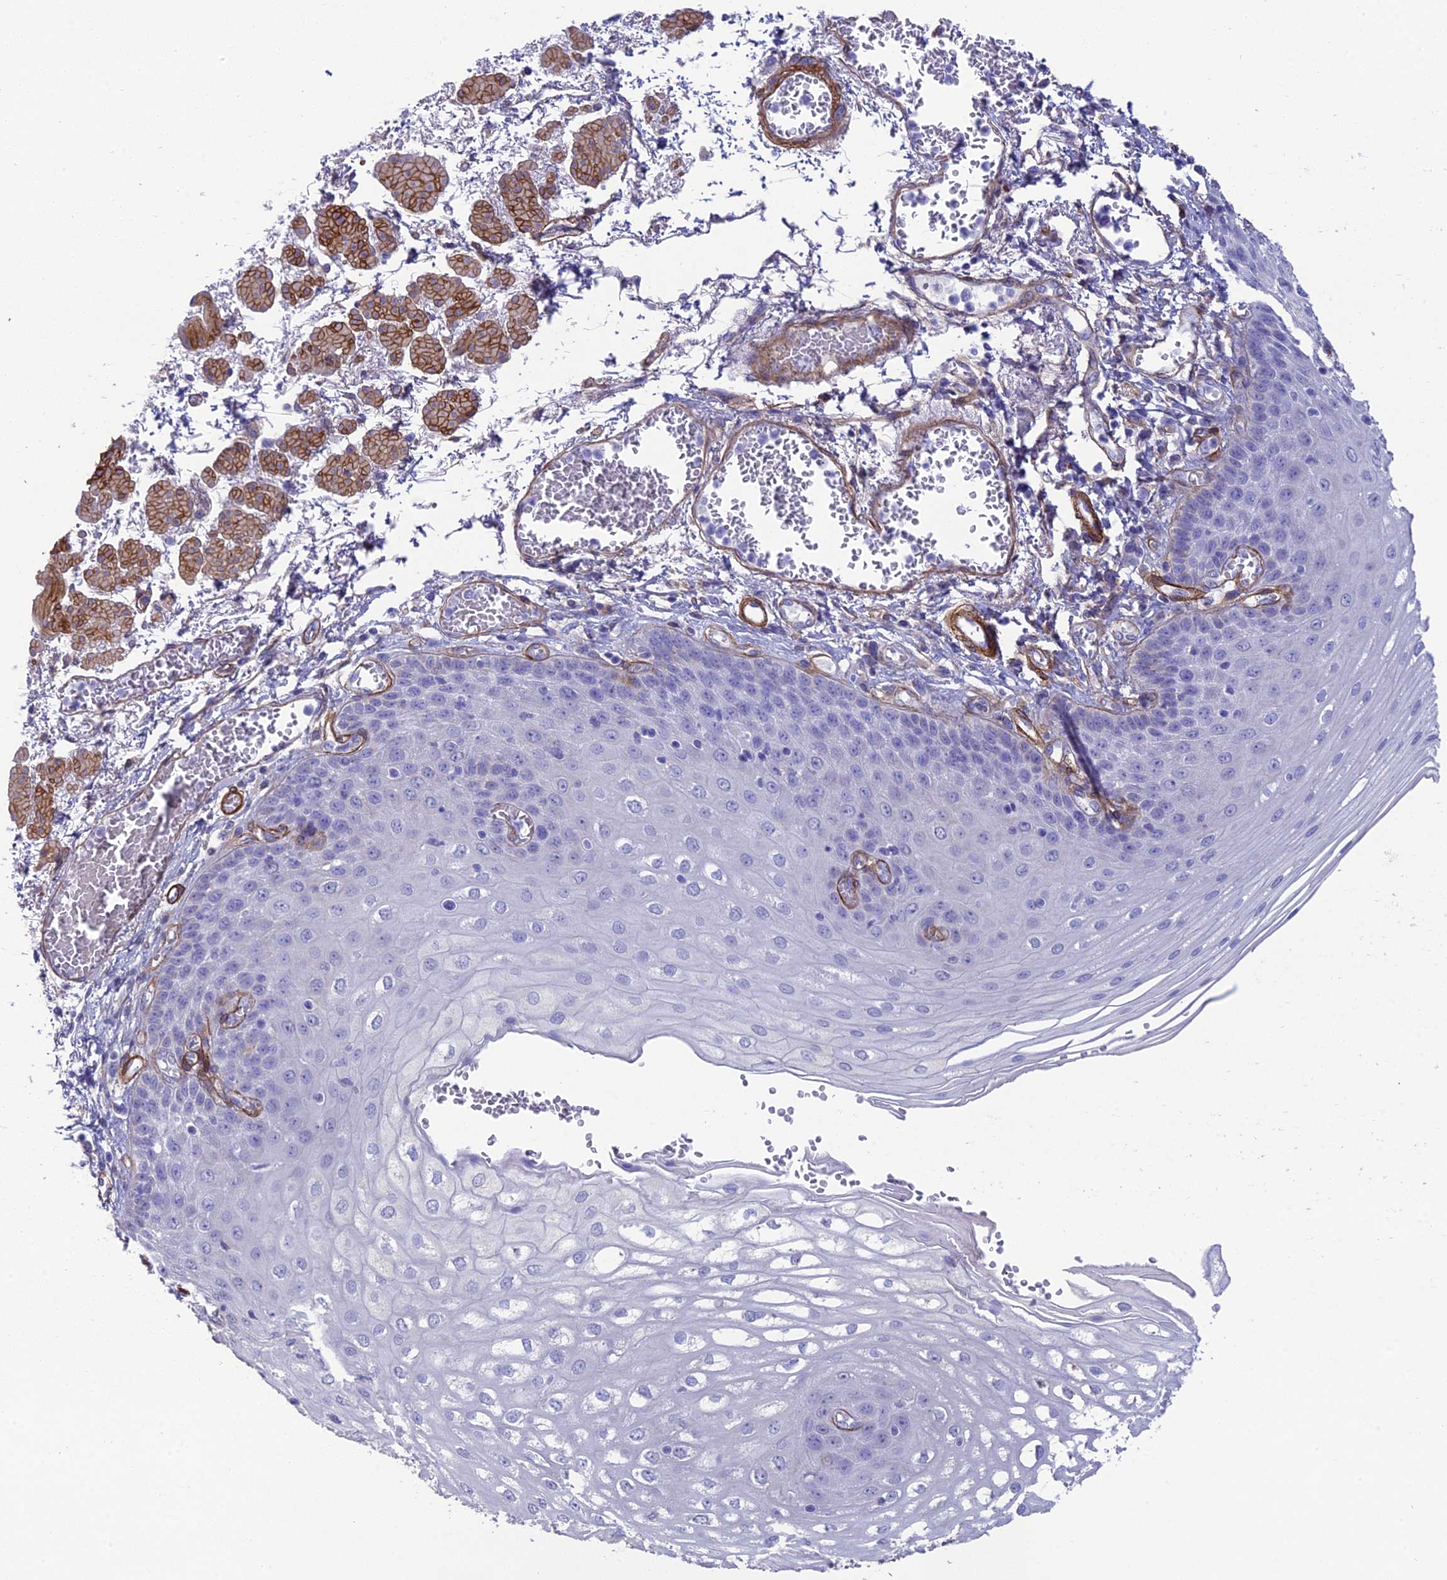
{"staining": {"intensity": "negative", "quantity": "none", "location": "none"}, "tissue": "esophagus", "cell_type": "Squamous epithelial cells", "image_type": "normal", "snomed": [{"axis": "morphology", "description": "Normal tissue, NOS"}, {"axis": "topography", "description": "Esophagus"}], "caption": "Human esophagus stained for a protein using immunohistochemistry reveals no expression in squamous epithelial cells.", "gene": "TNS1", "patient": {"sex": "male", "age": 81}}